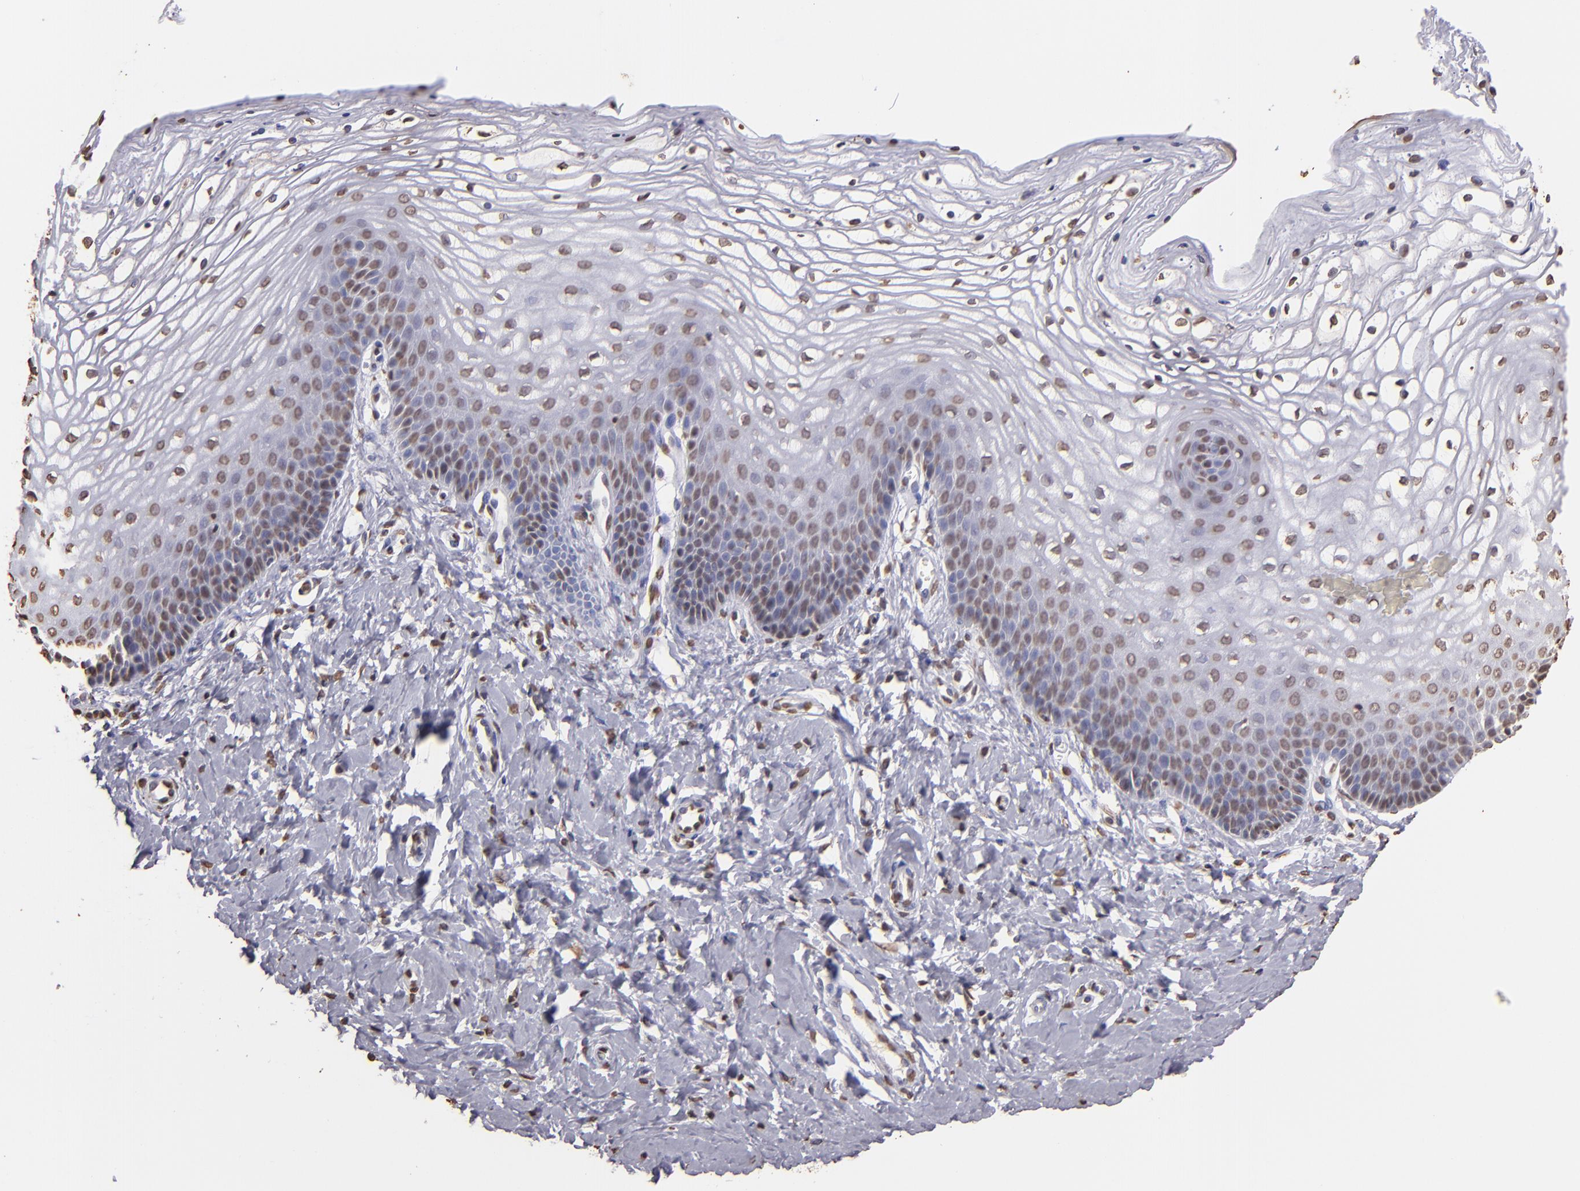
{"staining": {"intensity": "moderate", "quantity": "25%-75%", "location": "nuclear"}, "tissue": "vagina", "cell_type": "Squamous epithelial cells", "image_type": "normal", "snomed": [{"axis": "morphology", "description": "Normal tissue, NOS"}, {"axis": "topography", "description": "Vagina"}], "caption": "This photomicrograph displays IHC staining of normal human vagina, with medium moderate nuclear positivity in about 25%-75% of squamous epithelial cells.", "gene": "LBX1", "patient": {"sex": "female", "age": 68}}